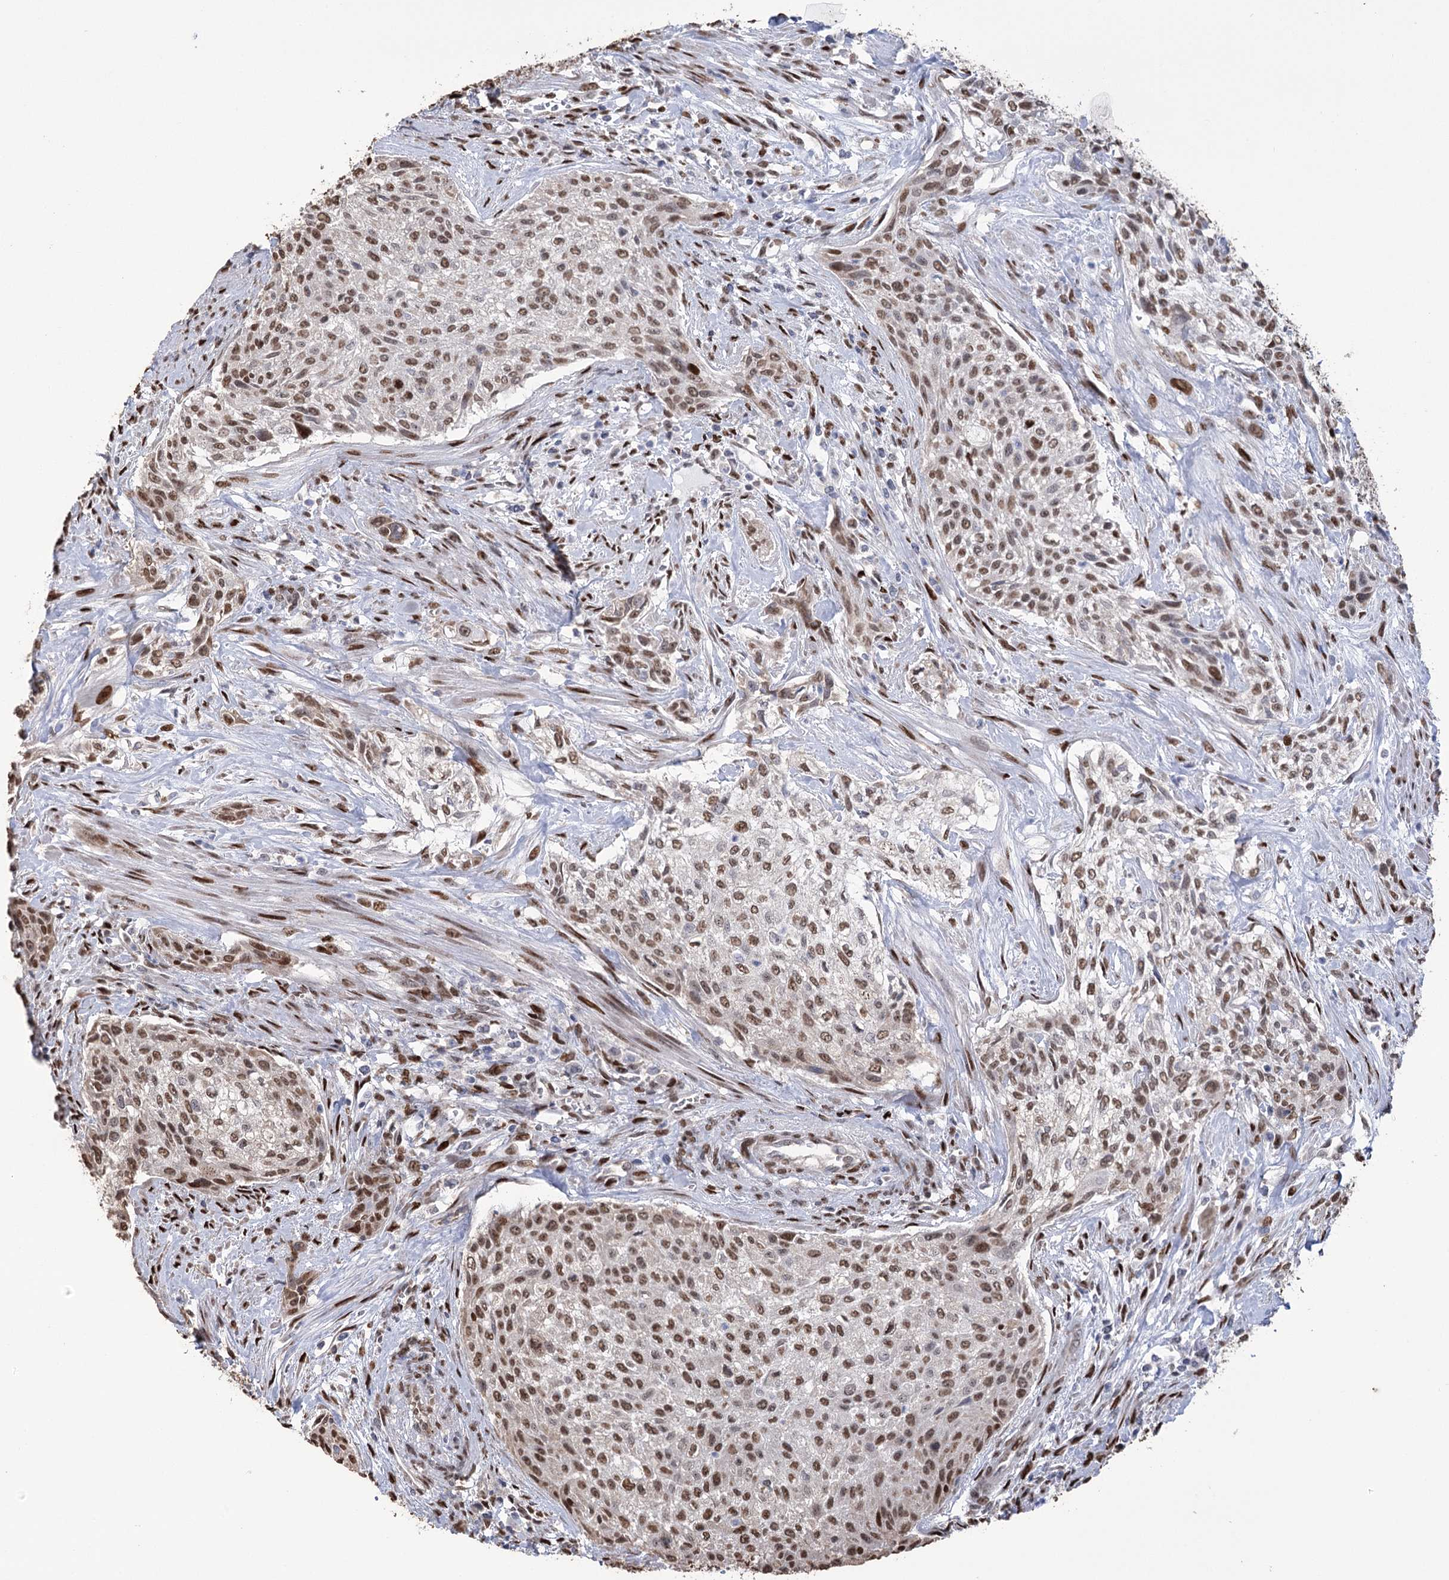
{"staining": {"intensity": "moderate", "quantity": ">75%", "location": "nuclear"}, "tissue": "urothelial cancer", "cell_type": "Tumor cells", "image_type": "cancer", "snomed": [{"axis": "morphology", "description": "Normal tissue, NOS"}, {"axis": "morphology", "description": "Urothelial carcinoma, NOS"}, {"axis": "topography", "description": "Urinary bladder"}, {"axis": "topography", "description": "Peripheral nerve tissue"}], "caption": "Tumor cells display medium levels of moderate nuclear positivity in approximately >75% of cells in human transitional cell carcinoma.", "gene": "NFU1", "patient": {"sex": "male", "age": 35}}